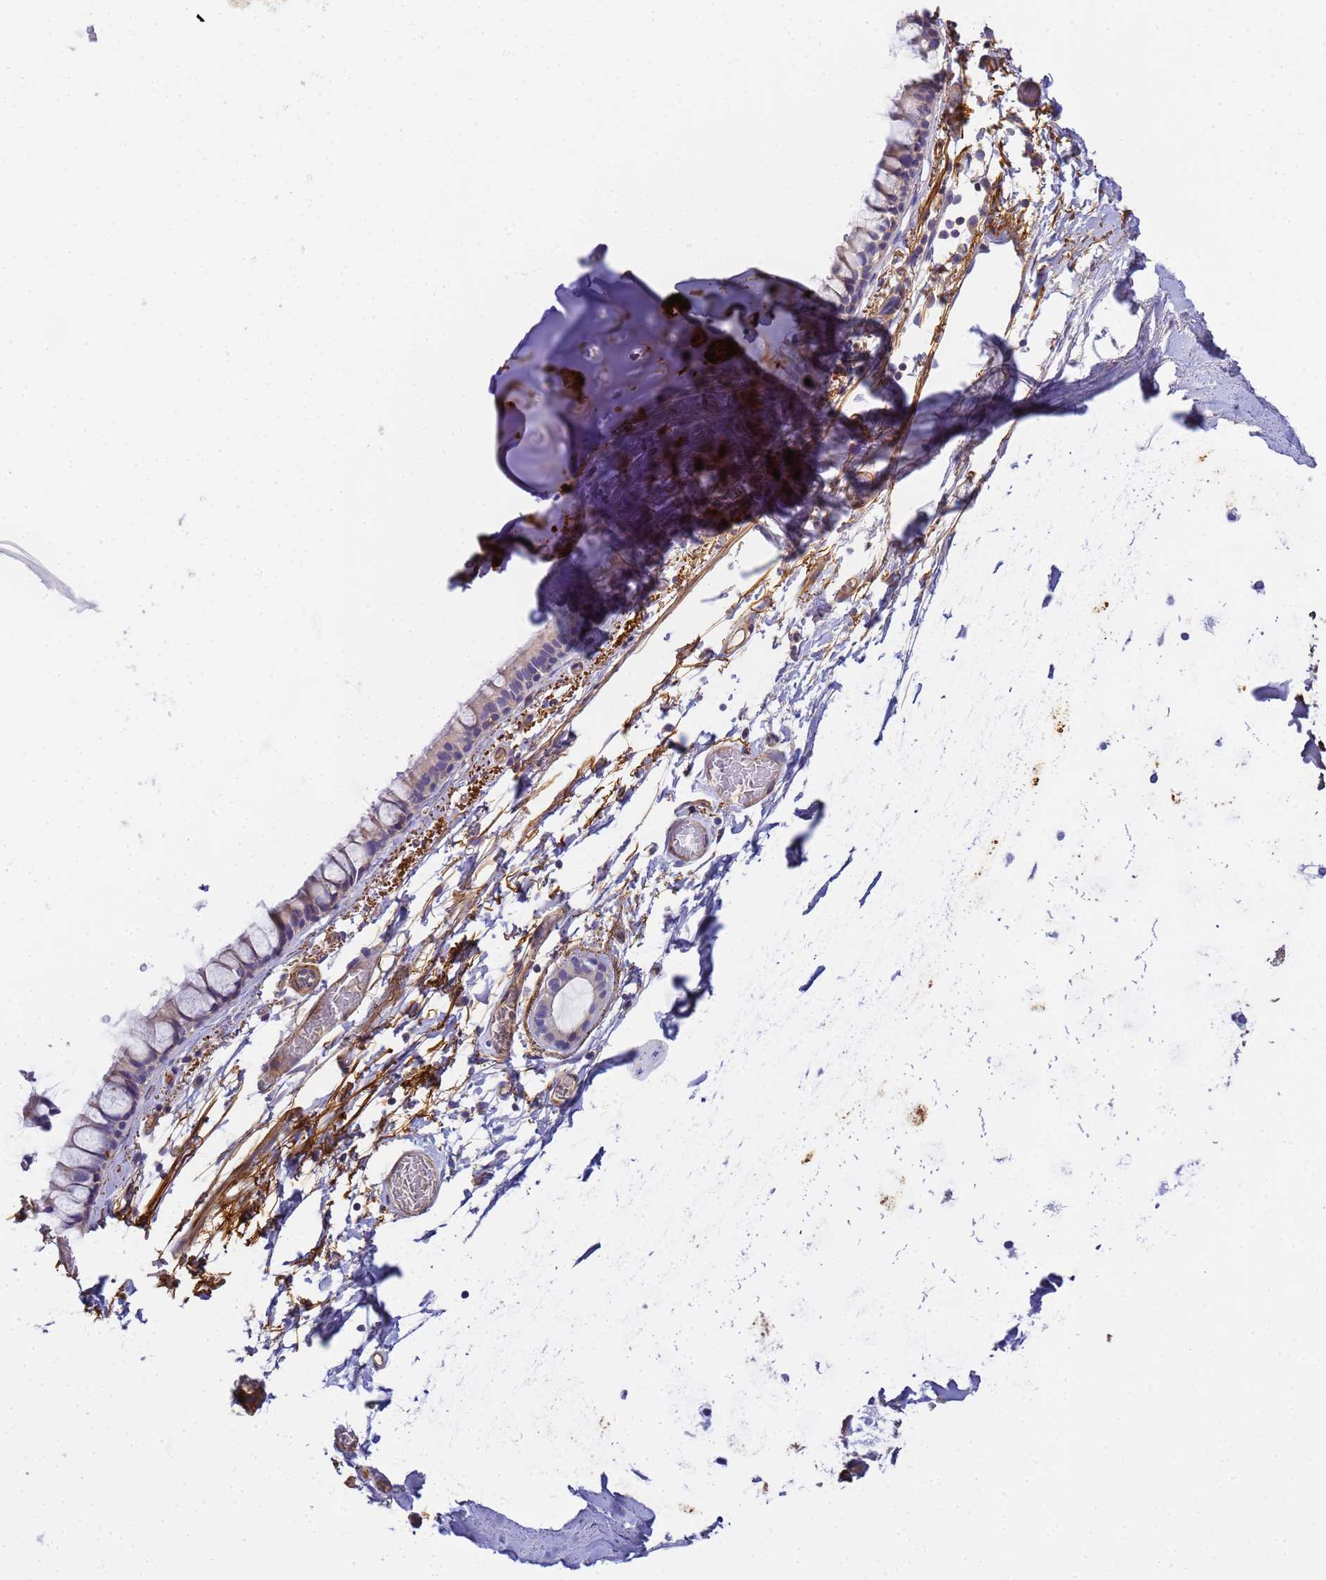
{"staining": {"intensity": "weak", "quantity": "25%-75%", "location": "cytoplasmic/membranous"}, "tissue": "bronchus", "cell_type": "Respiratory epithelial cells", "image_type": "normal", "snomed": [{"axis": "morphology", "description": "Normal tissue, NOS"}, {"axis": "topography", "description": "Cartilage tissue"}], "caption": "Immunohistochemistry (IHC) of unremarkable bronchus shows low levels of weak cytoplasmic/membranous positivity in approximately 25%-75% of respiratory epithelial cells.", "gene": "MYL10", "patient": {"sex": "male", "age": 63}}